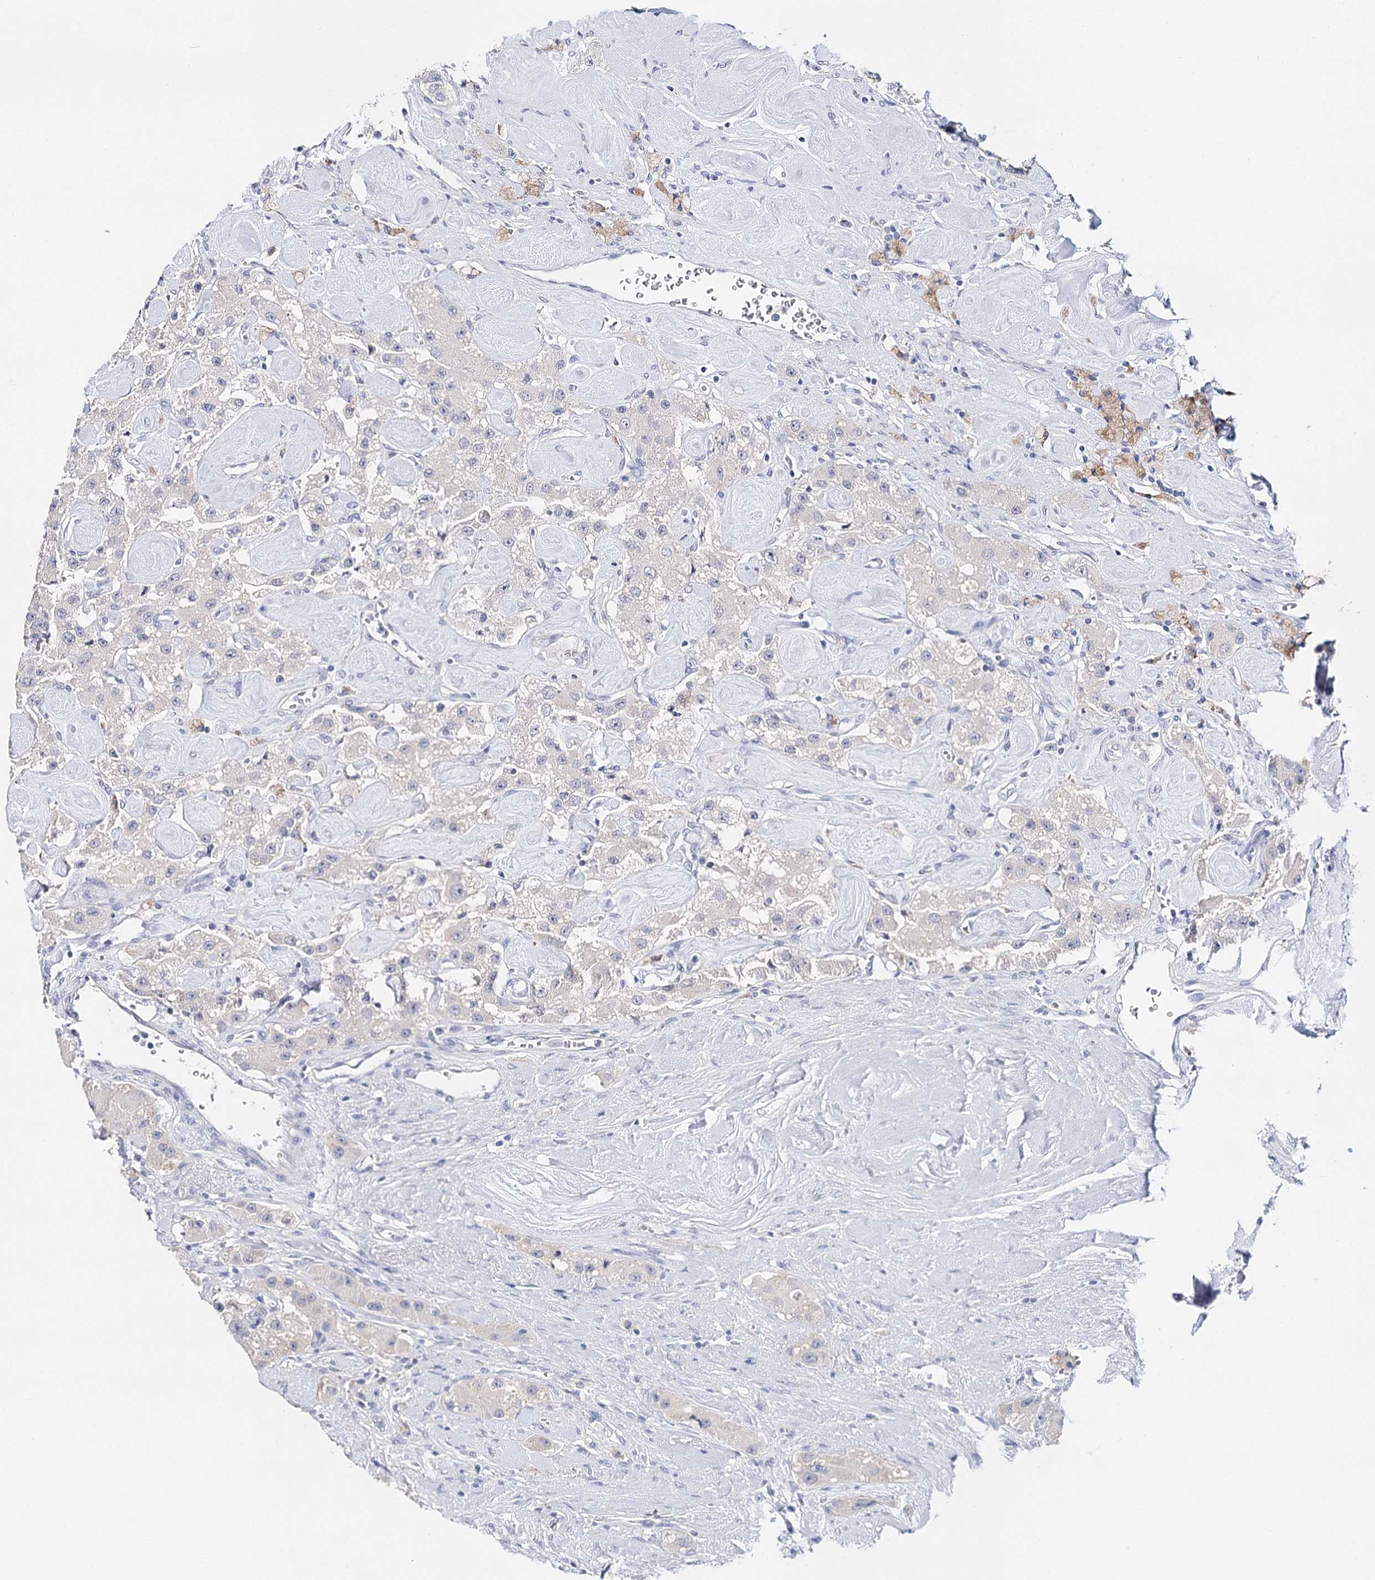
{"staining": {"intensity": "negative", "quantity": "none", "location": "none"}, "tissue": "carcinoid", "cell_type": "Tumor cells", "image_type": "cancer", "snomed": [{"axis": "morphology", "description": "Carcinoid, malignant, NOS"}, {"axis": "topography", "description": "Pancreas"}], "caption": "Immunohistochemistry of human carcinoid demonstrates no staining in tumor cells.", "gene": "TP53", "patient": {"sex": "male", "age": 41}}